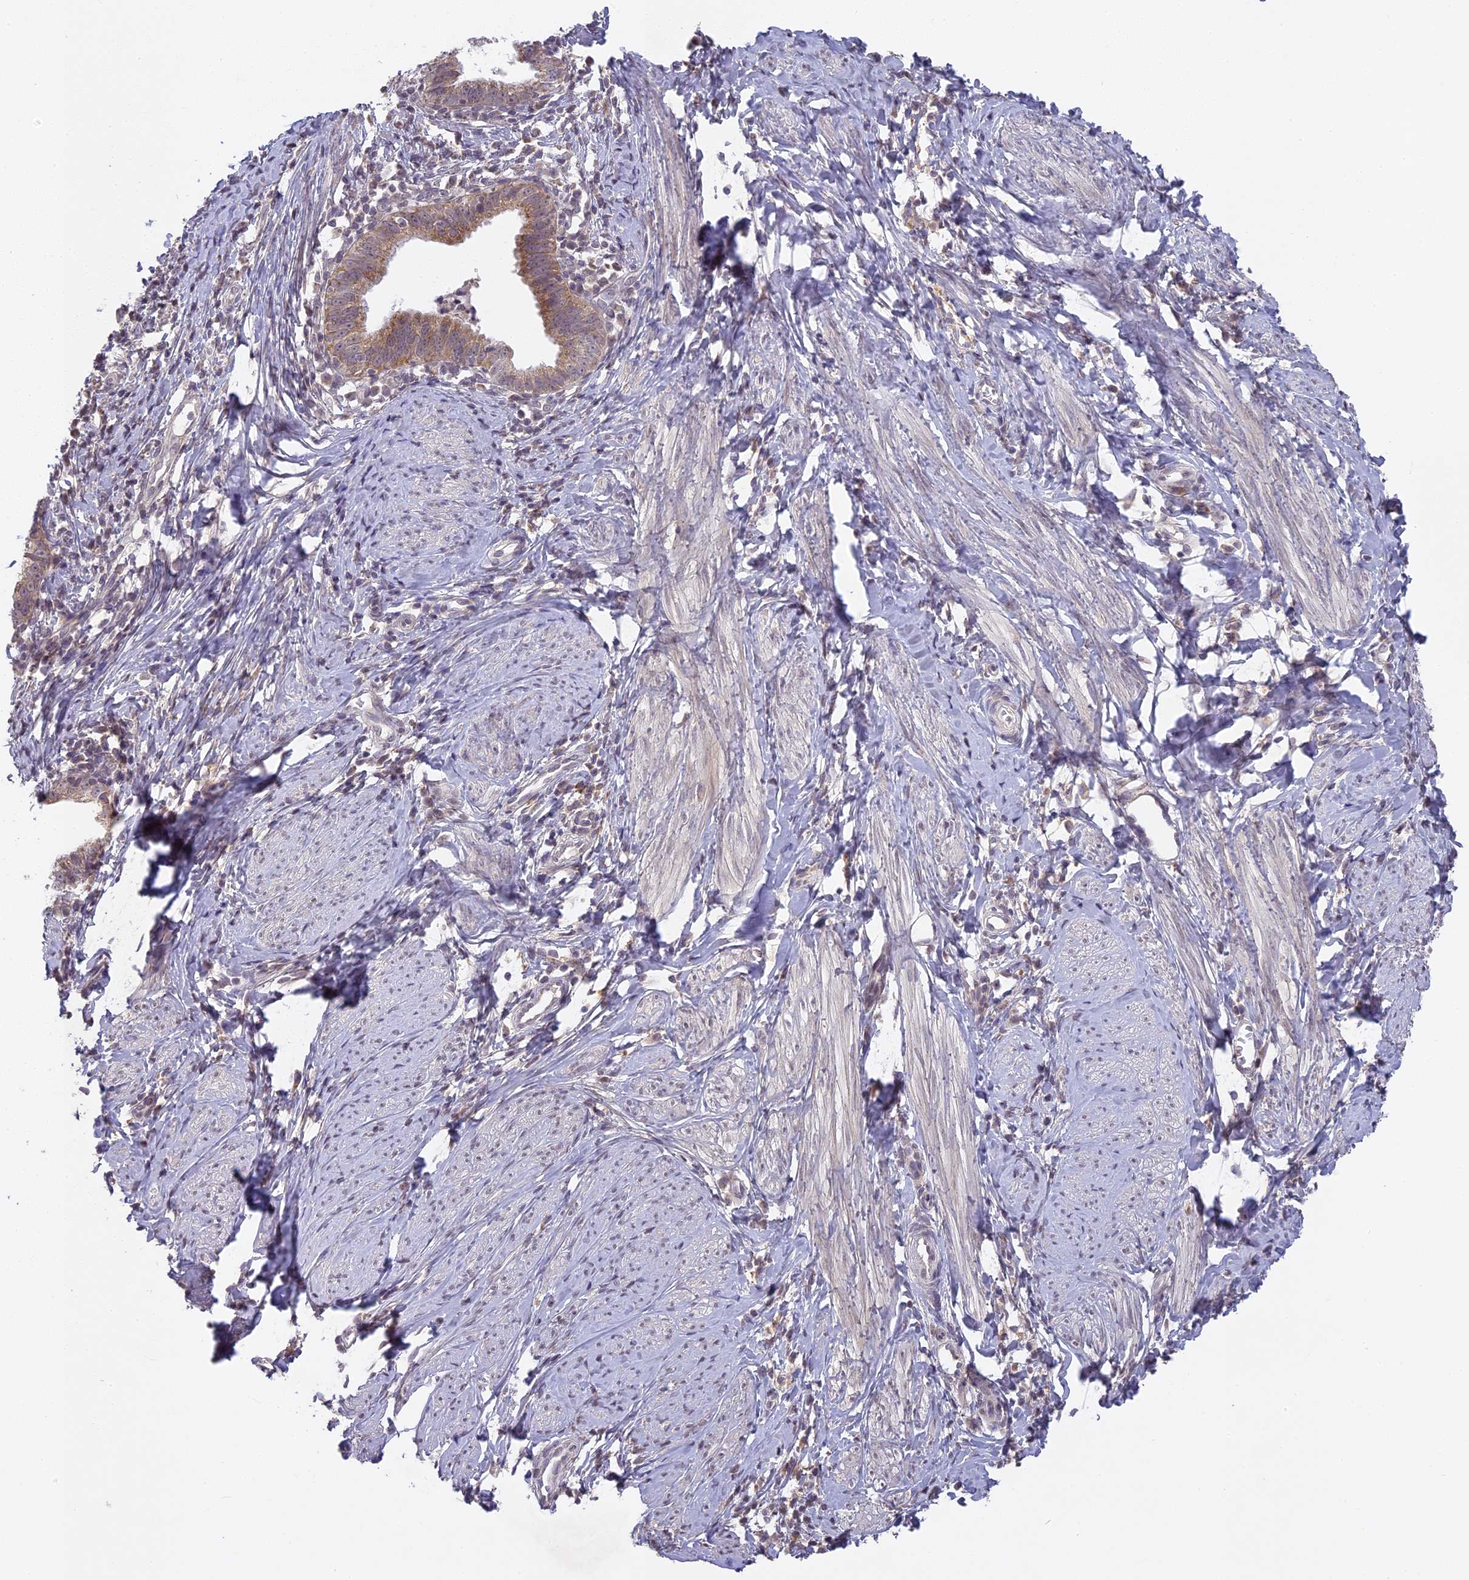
{"staining": {"intensity": "moderate", "quantity": ">75%", "location": "cytoplasmic/membranous"}, "tissue": "cervical cancer", "cell_type": "Tumor cells", "image_type": "cancer", "snomed": [{"axis": "morphology", "description": "Adenocarcinoma, NOS"}, {"axis": "topography", "description": "Cervix"}], "caption": "The histopathology image exhibits immunohistochemical staining of cervical cancer (adenocarcinoma). There is moderate cytoplasmic/membranous positivity is present in about >75% of tumor cells.", "gene": "ERG28", "patient": {"sex": "female", "age": 36}}